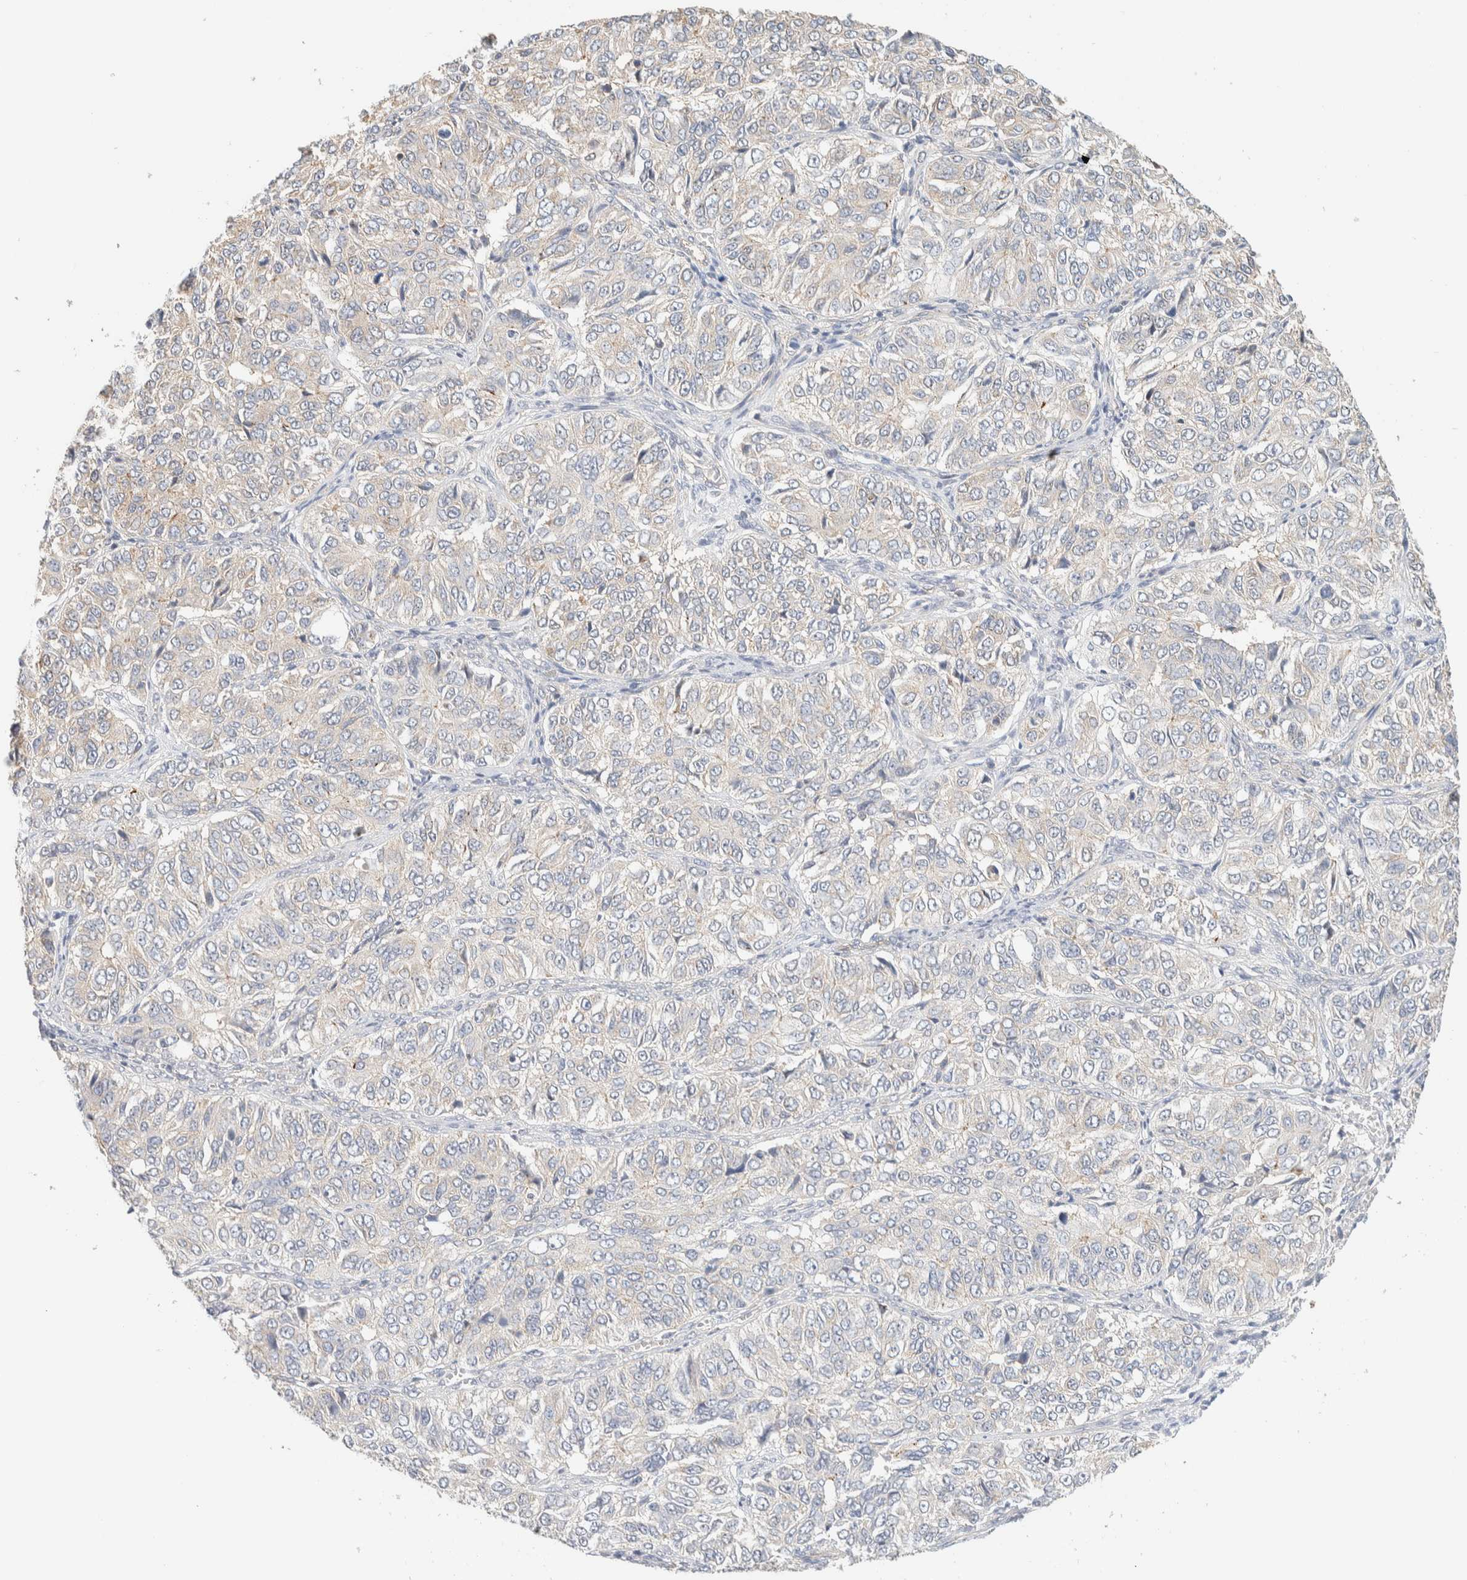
{"staining": {"intensity": "weak", "quantity": "<25%", "location": "cytoplasmic/membranous"}, "tissue": "ovarian cancer", "cell_type": "Tumor cells", "image_type": "cancer", "snomed": [{"axis": "morphology", "description": "Carcinoma, endometroid"}, {"axis": "topography", "description": "Ovary"}], "caption": "The photomicrograph demonstrates no staining of tumor cells in endometroid carcinoma (ovarian).", "gene": "TBC1D8B", "patient": {"sex": "female", "age": 51}}